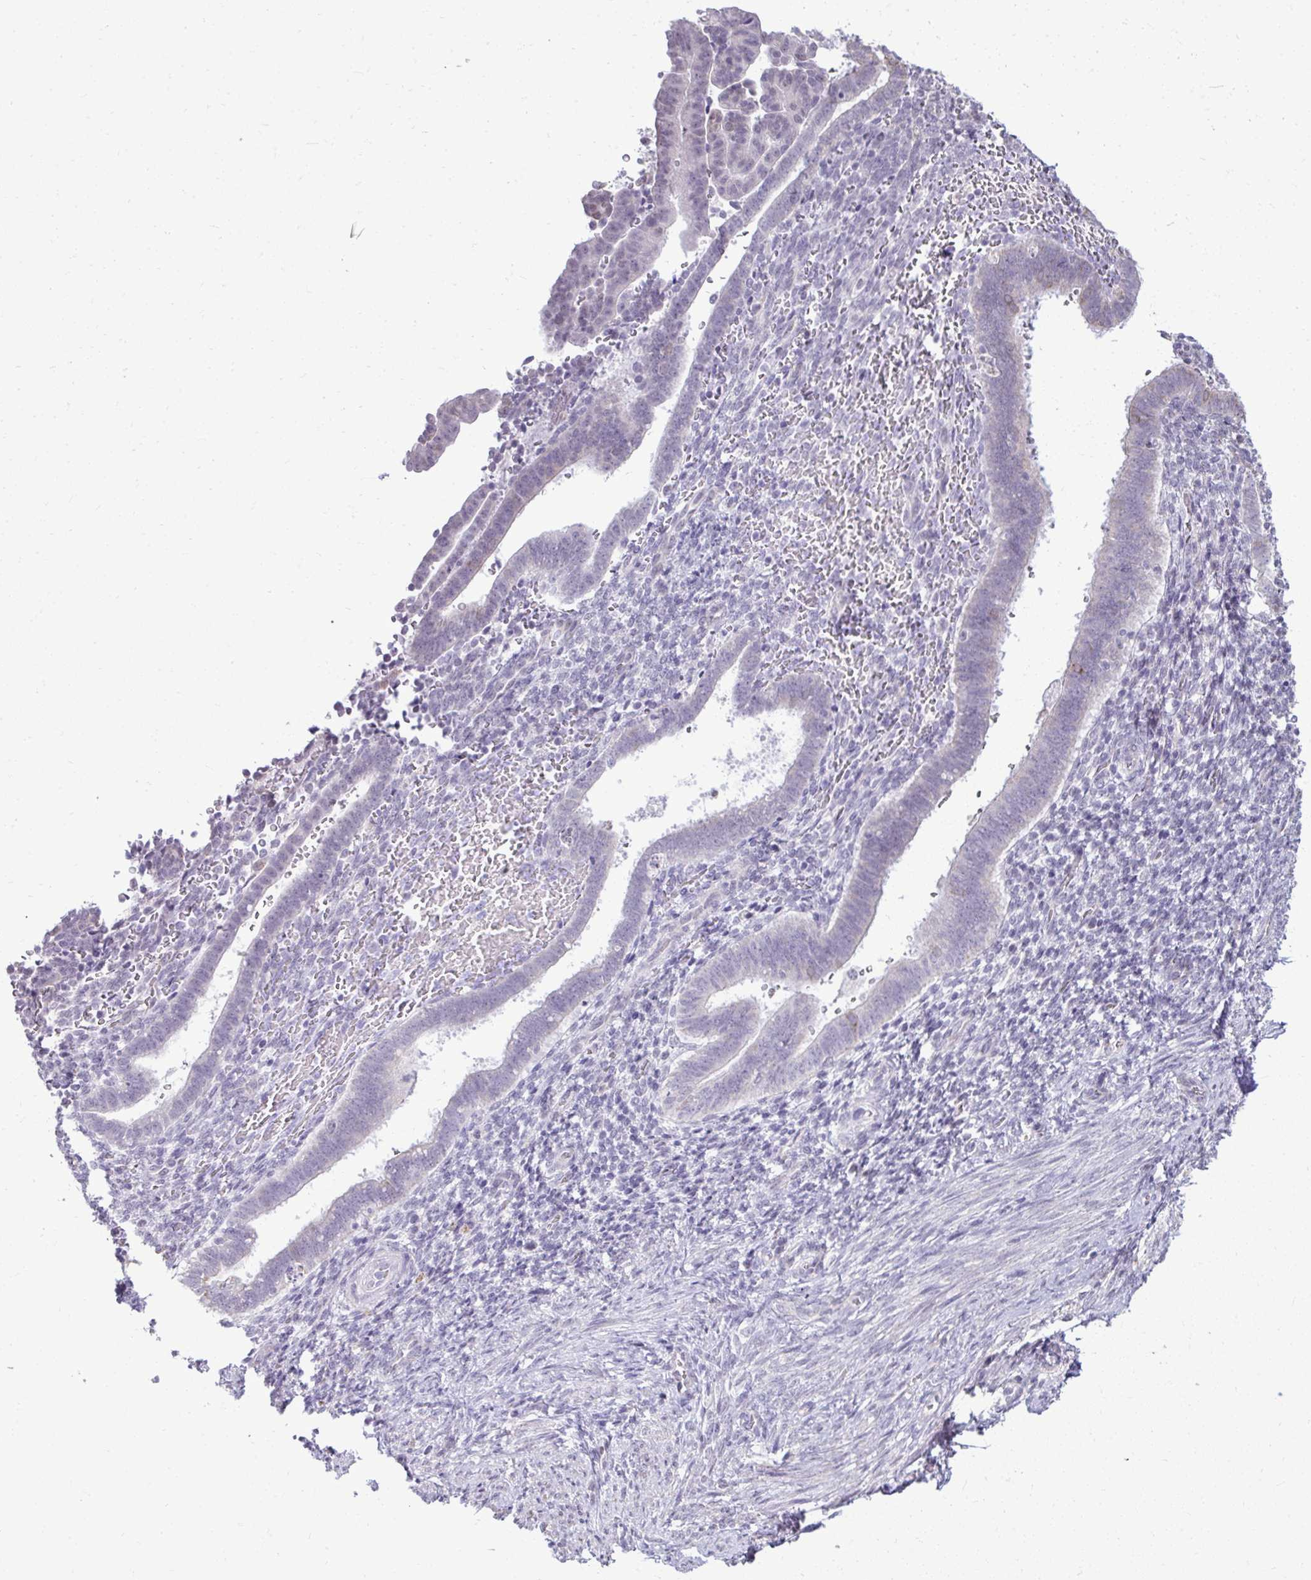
{"staining": {"intensity": "negative", "quantity": "none", "location": "none"}, "tissue": "endometrium", "cell_type": "Cells in endometrial stroma", "image_type": "normal", "snomed": [{"axis": "morphology", "description": "Normal tissue, NOS"}, {"axis": "topography", "description": "Endometrium"}], "caption": "High power microscopy photomicrograph of an immunohistochemistry histopathology image of benign endometrium, revealing no significant expression in cells in endometrial stroma.", "gene": "NPPA", "patient": {"sex": "female", "age": 34}}